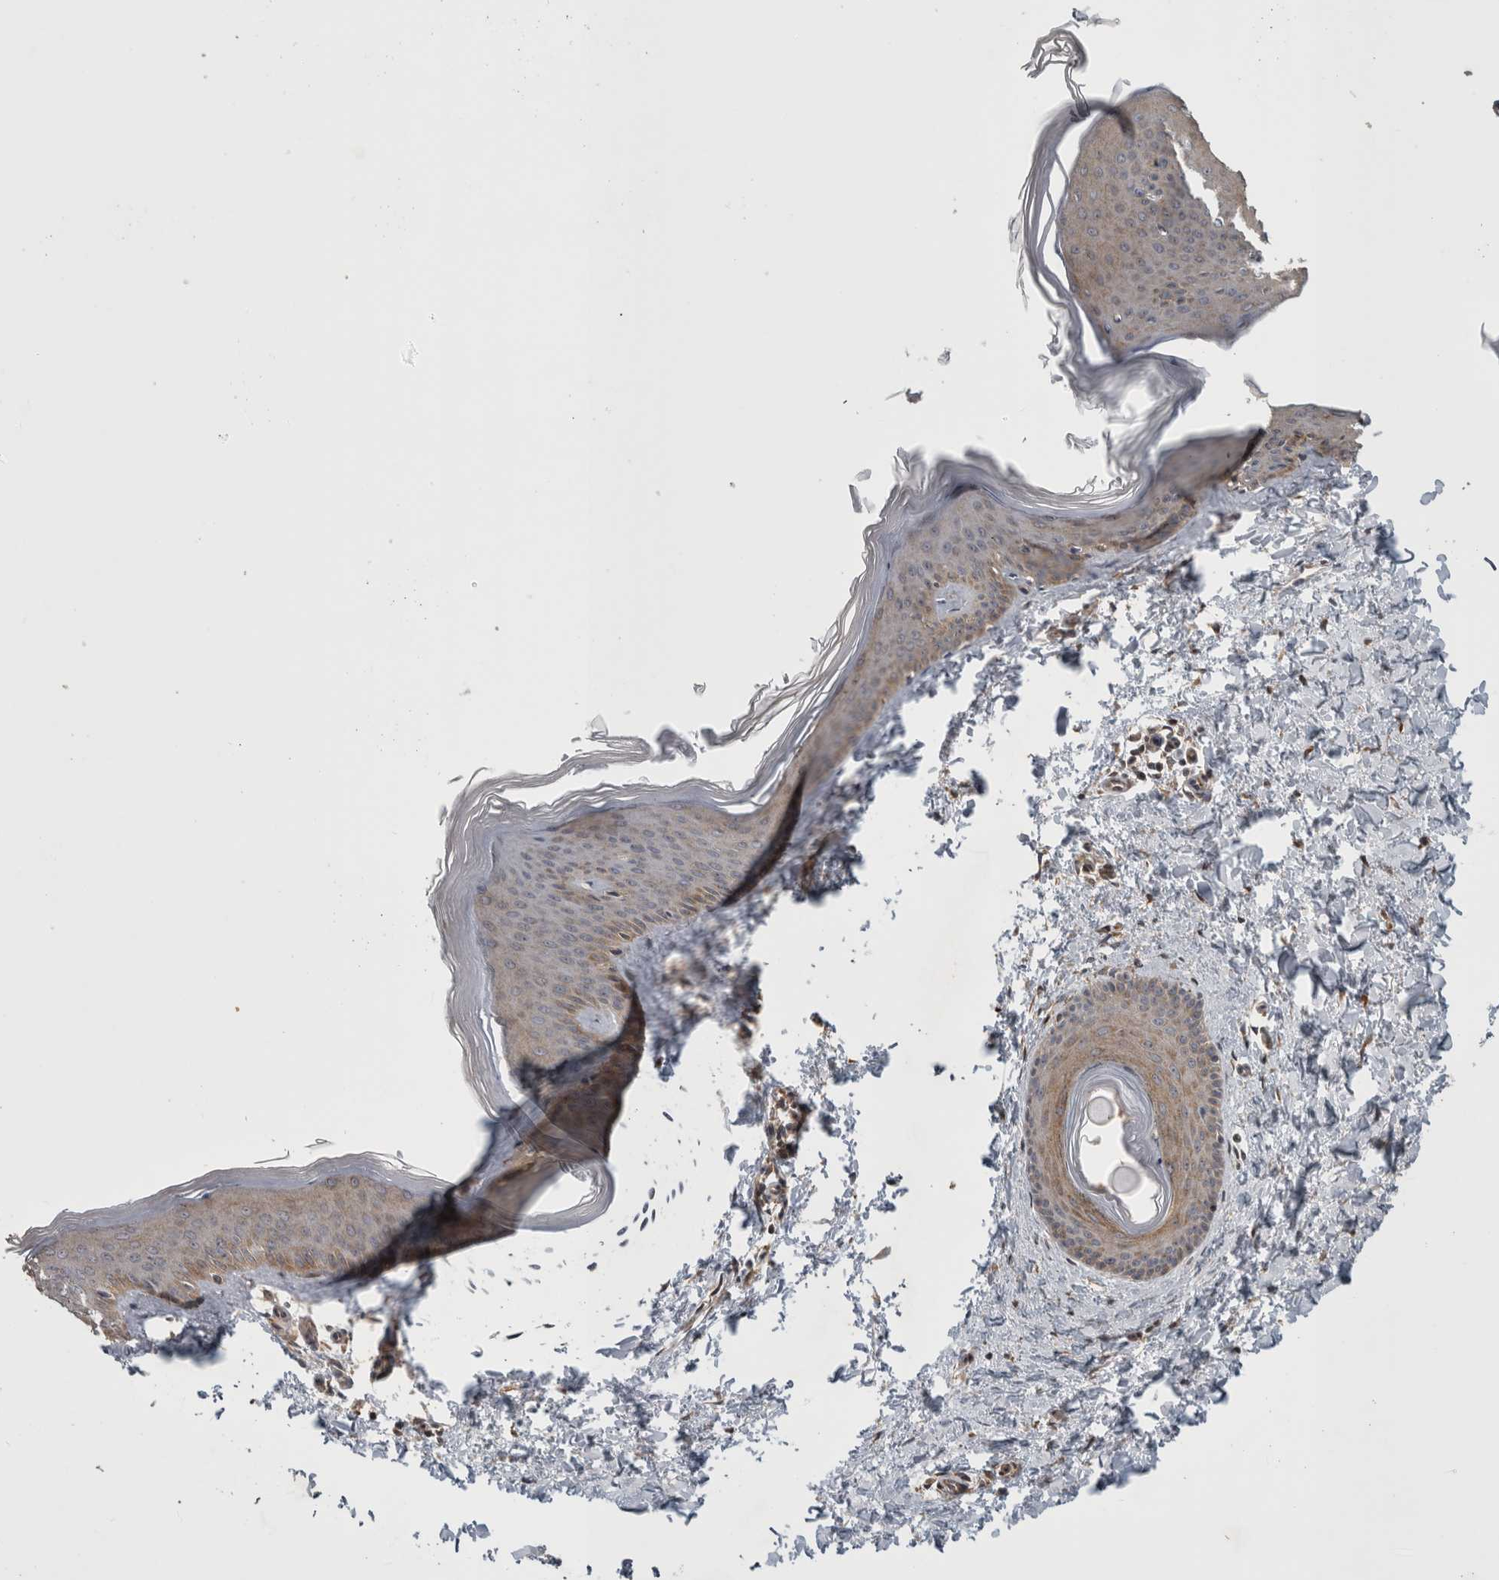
{"staining": {"intensity": "moderate", "quantity": ">75%", "location": "cytoplasmic/membranous"}, "tissue": "skin", "cell_type": "Fibroblasts", "image_type": "normal", "snomed": [{"axis": "morphology", "description": "Normal tissue, NOS"}, {"axis": "topography", "description": "Skin"}], "caption": "Protein expression by IHC reveals moderate cytoplasmic/membranous expression in about >75% of fibroblasts in benign skin. Immunohistochemistry stains the protein of interest in brown and the nuclei are stained blue.", "gene": "ATXN2", "patient": {"sex": "female", "age": 27}}